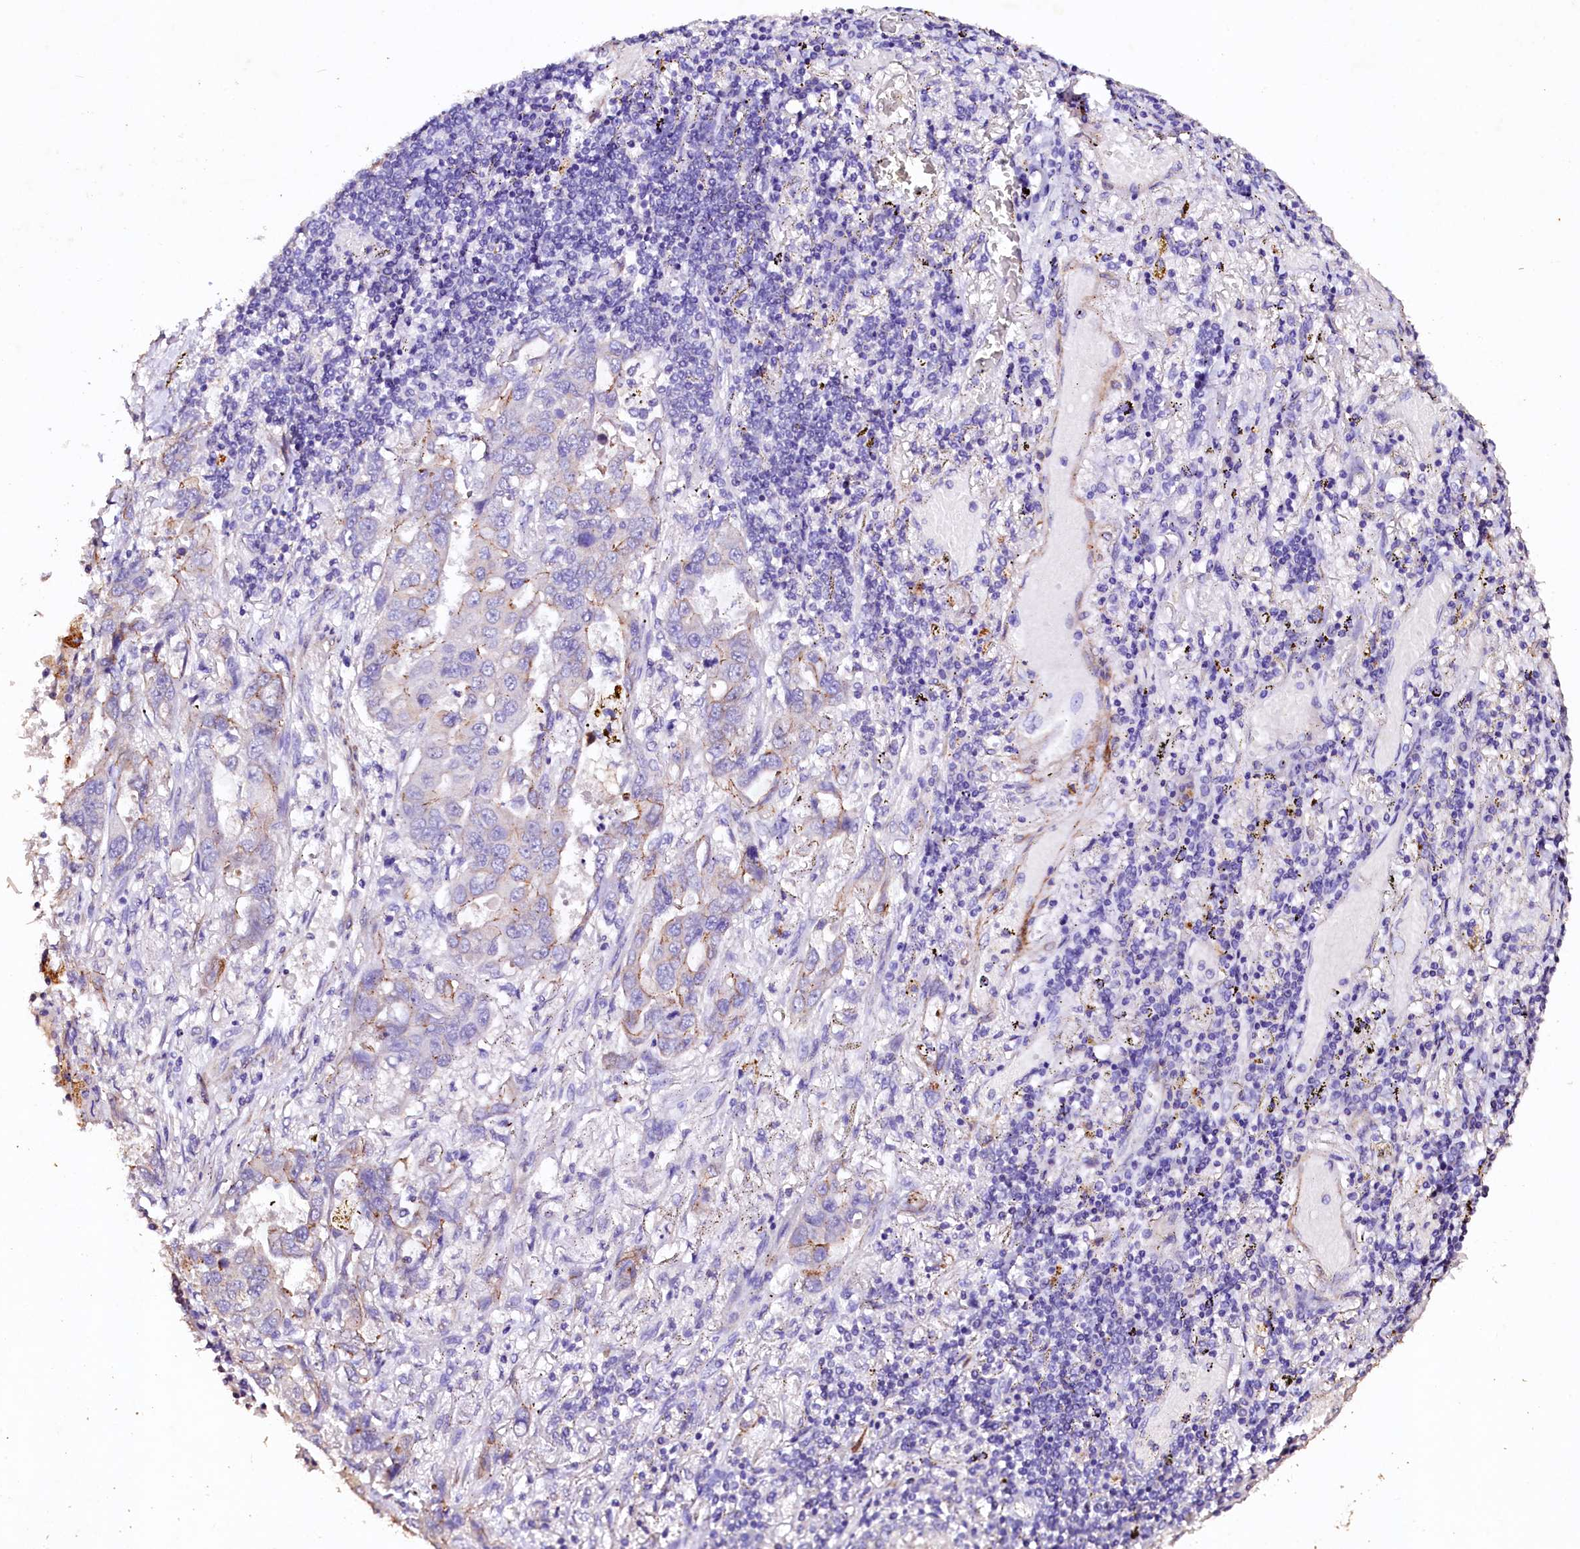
{"staining": {"intensity": "weak", "quantity": "<25%", "location": "cytoplasmic/membranous"}, "tissue": "lung cancer", "cell_type": "Tumor cells", "image_type": "cancer", "snomed": [{"axis": "morphology", "description": "Adenocarcinoma, NOS"}, {"axis": "topography", "description": "Lung"}], "caption": "Immunohistochemical staining of human lung adenocarcinoma shows no significant staining in tumor cells.", "gene": "VPS36", "patient": {"sex": "male", "age": 64}}